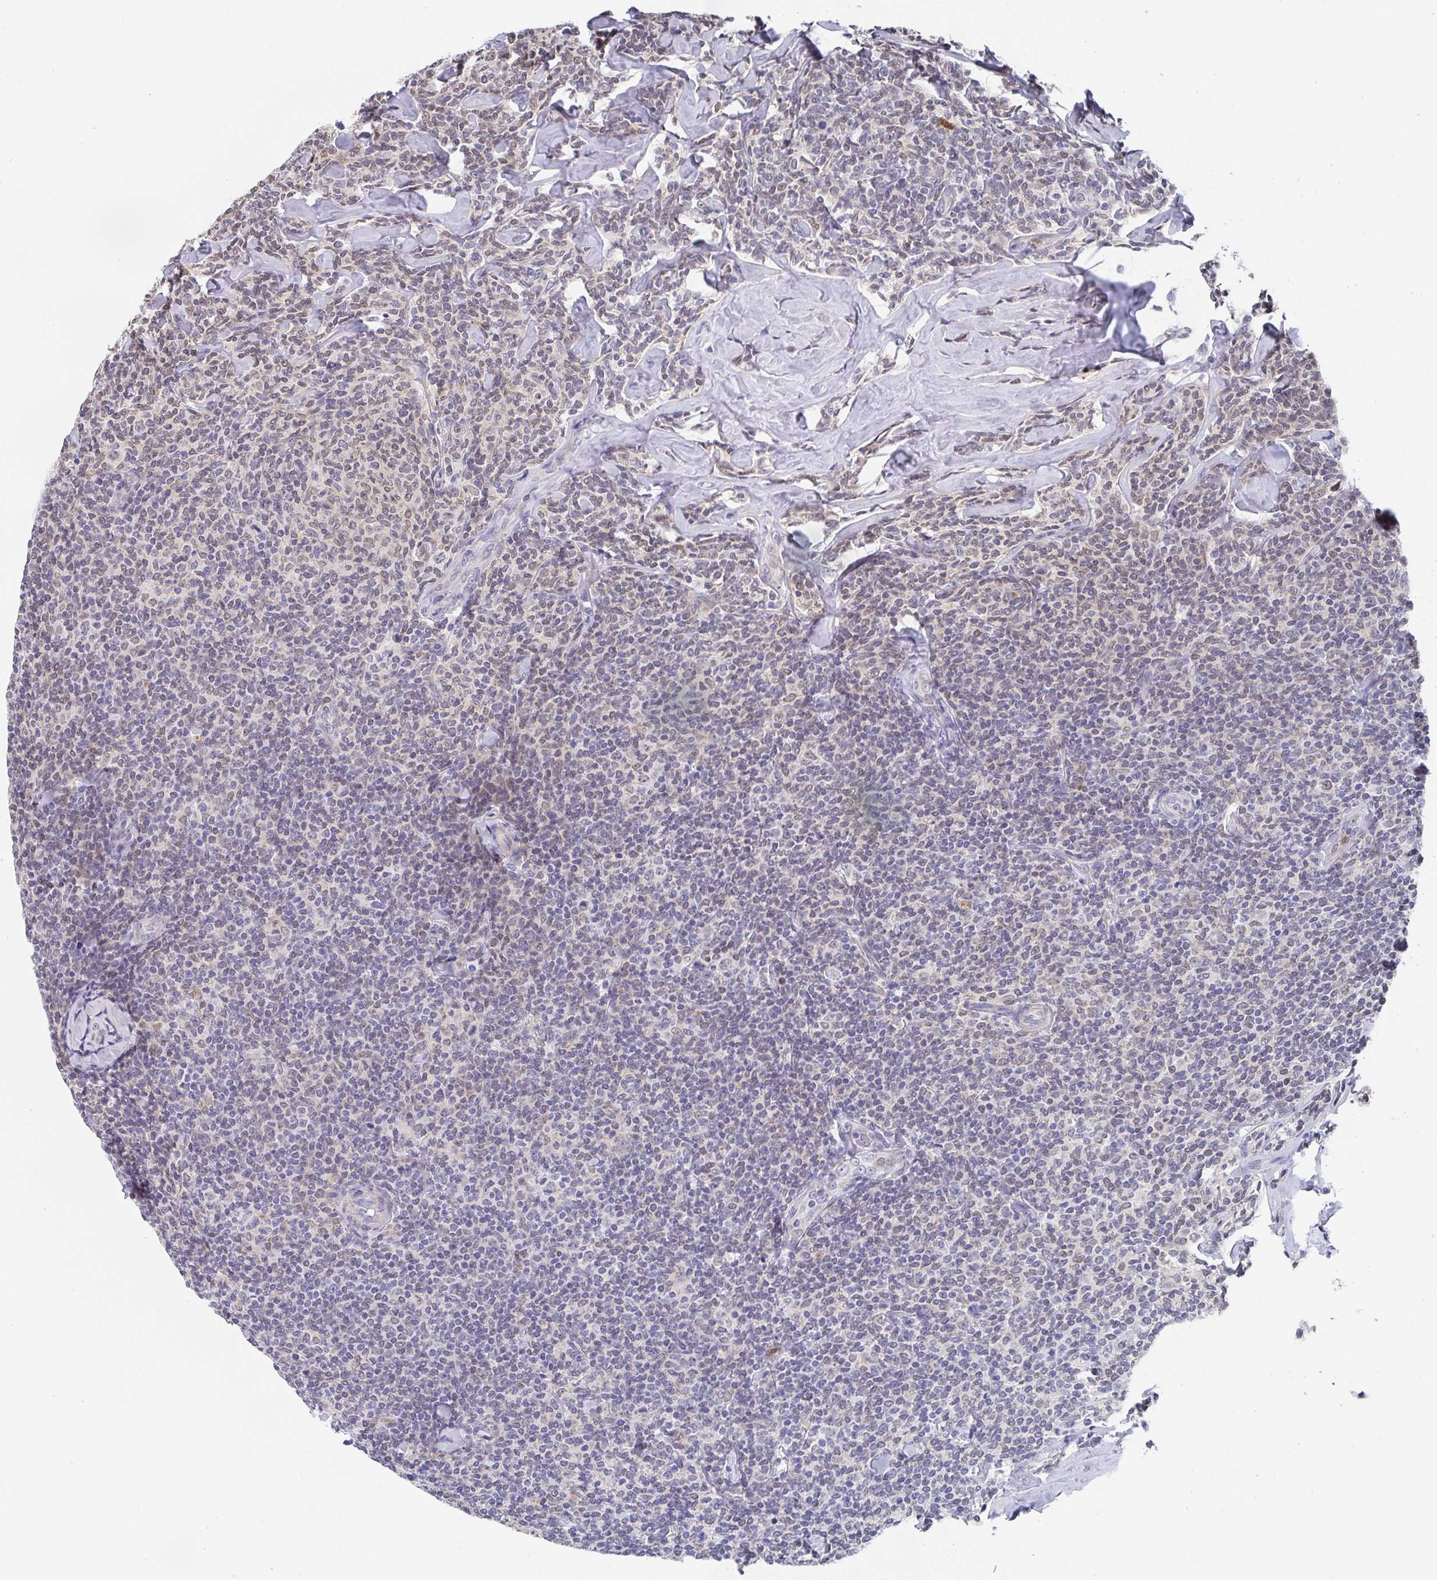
{"staining": {"intensity": "weak", "quantity": "25%-75%", "location": "nuclear"}, "tissue": "lymphoma", "cell_type": "Tumor cells", "image_type": "cancer", "snomed": [{"axis": "morphology", "description": "Malignant lymphoma, non-Hodgkin's type, Low grade"}, {"axis": "topography", "description": "Lymph node"}], "caption": "Protein analysis of lymphoma tissue shows weak nuclear positivity in approximately 25%-75% of tumor cells.", "gene": "NCF1", "patient": {"sex": "female", "age": 56}}